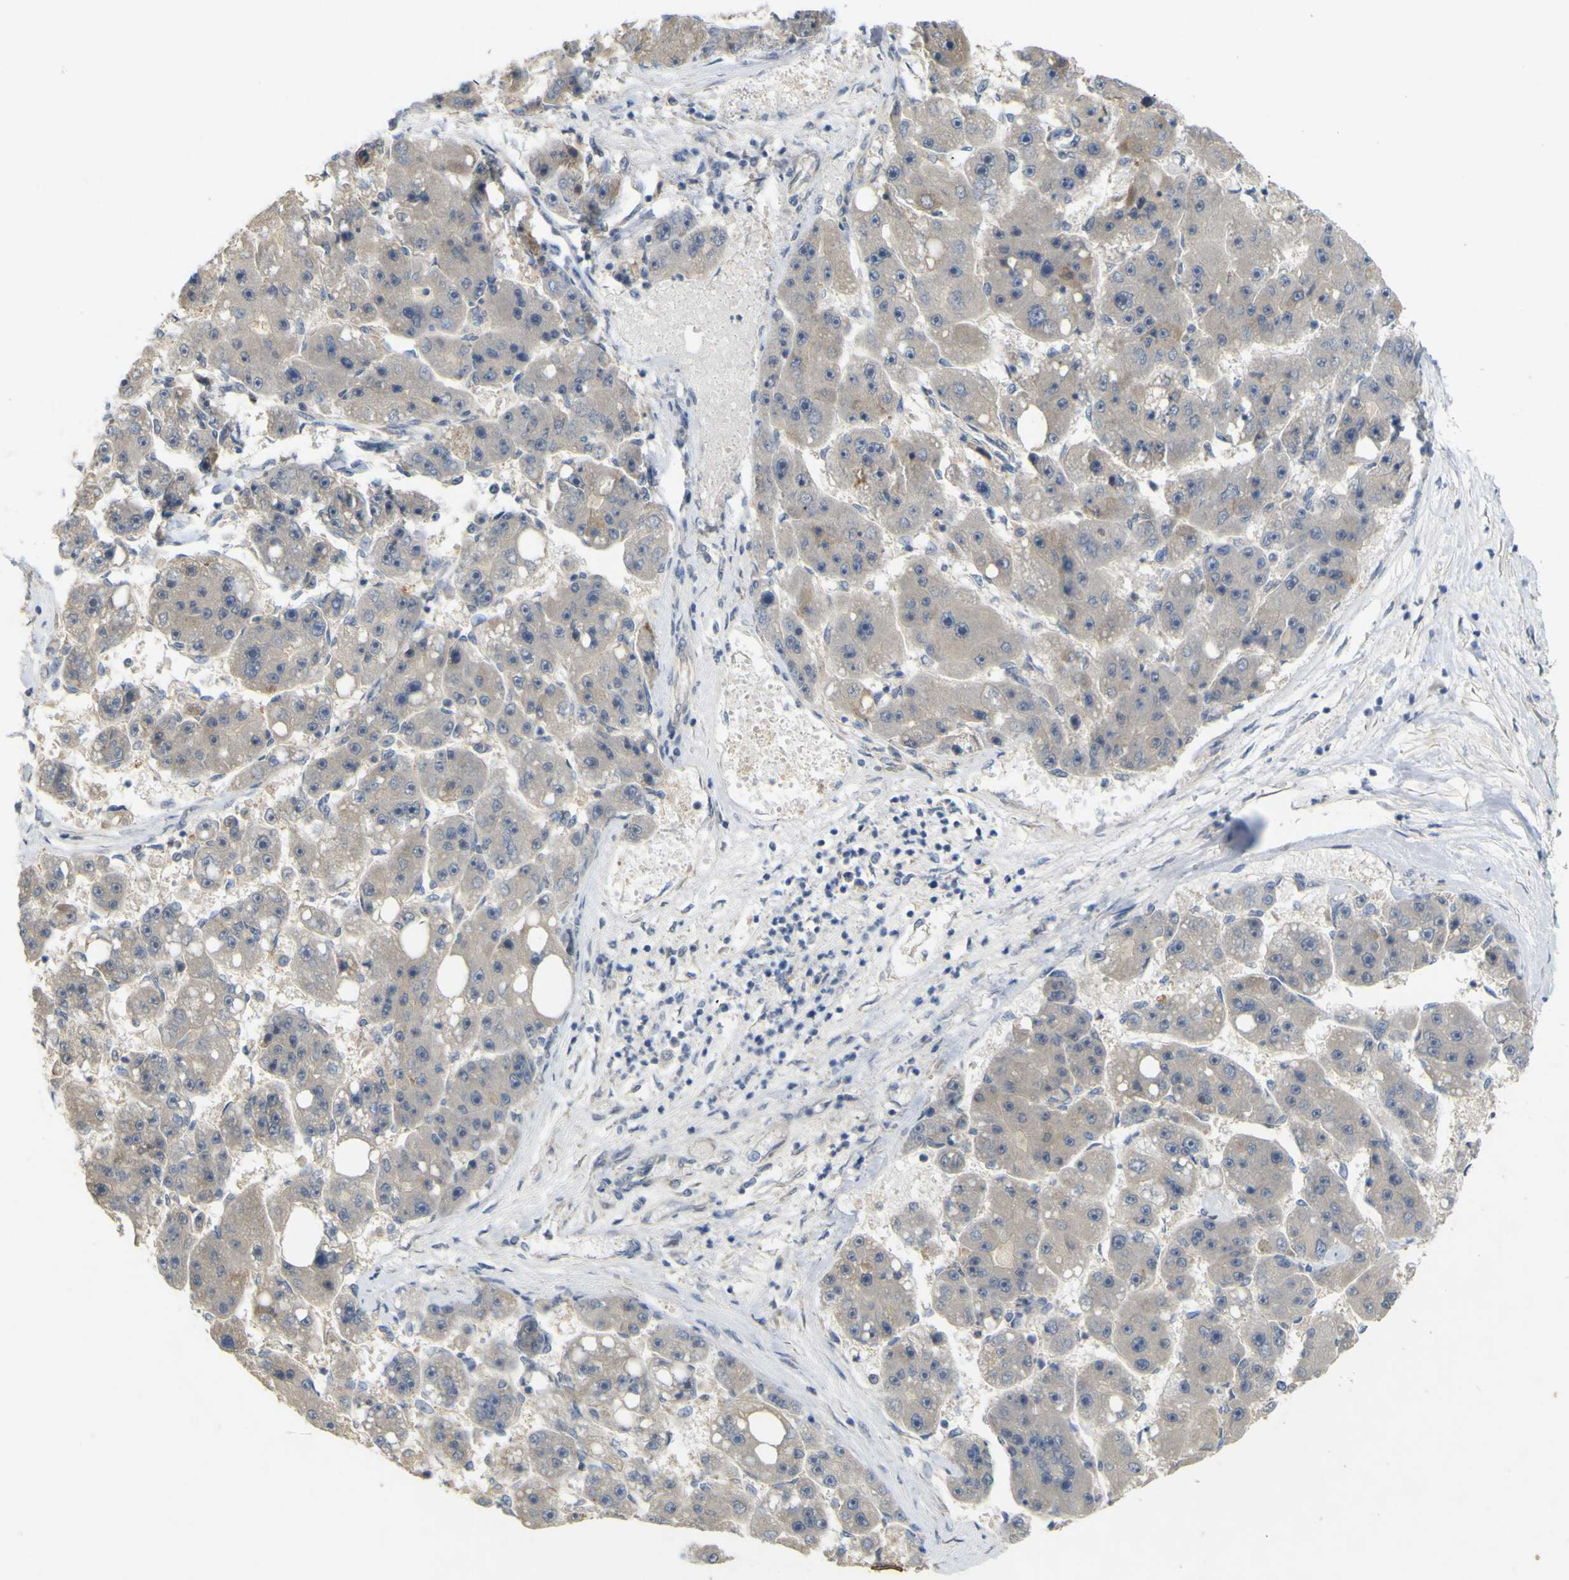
{"staining": {"intensity": "negative", "quantity": "none", "location": "none"}, "tissue": "liver cancer", "cell_type": "Tumor cells", "image_type": "cancer", "snomed": [{"axis": "morphology", "description": "Carcinoma, Hepatocellular, NOS"}, {"axis": "topography", "description": "Liver"}], "caption": "This is an immunohistochemistry (IHC) image of human liver cancer (hepatocellular carcinoma). There is no expression in tumor cells.", "gene": "IGF2R", "patient": {"sex": "female", "age": 61}}